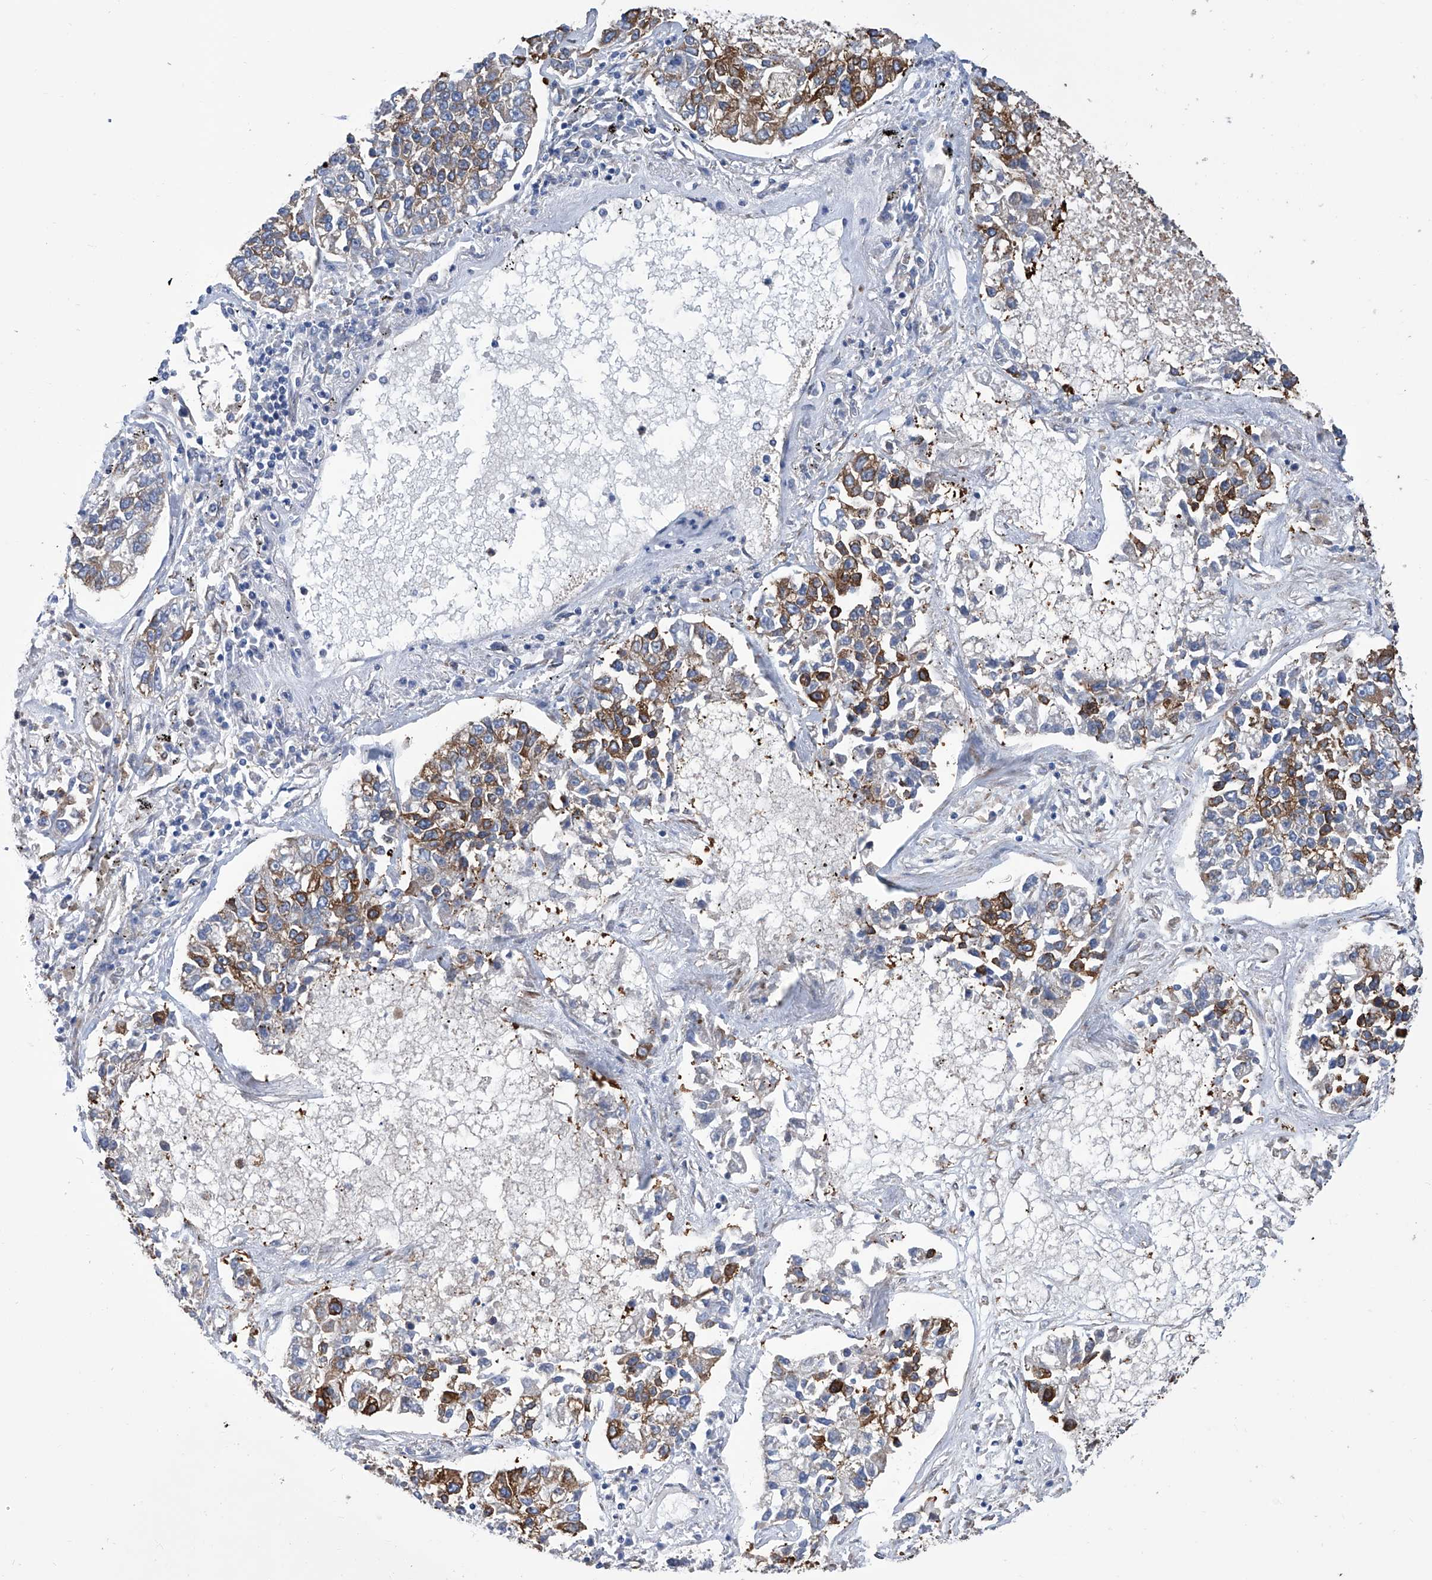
{"staining": {"intensity": "moderate", "quantity": ">75%", "location": "cytoplasmic/membranous"}, "tissue": "lung cancer", "cell_type": "Tumor cells", "image_type": "cancer", "snomed": [{"axis": "morphology", "description": "Adenocarcinoma, NOS"}, {"axis": "topography", "description": "Lung"}], "caption": "Protein staining by IHC reveals moderate cytoplasmic/membranous staining in approximately >75% of tumor cells in lung cancer (adenocarcinoma).", "gene": "SMS", "patient": {"sex": "male", "age": 49}}